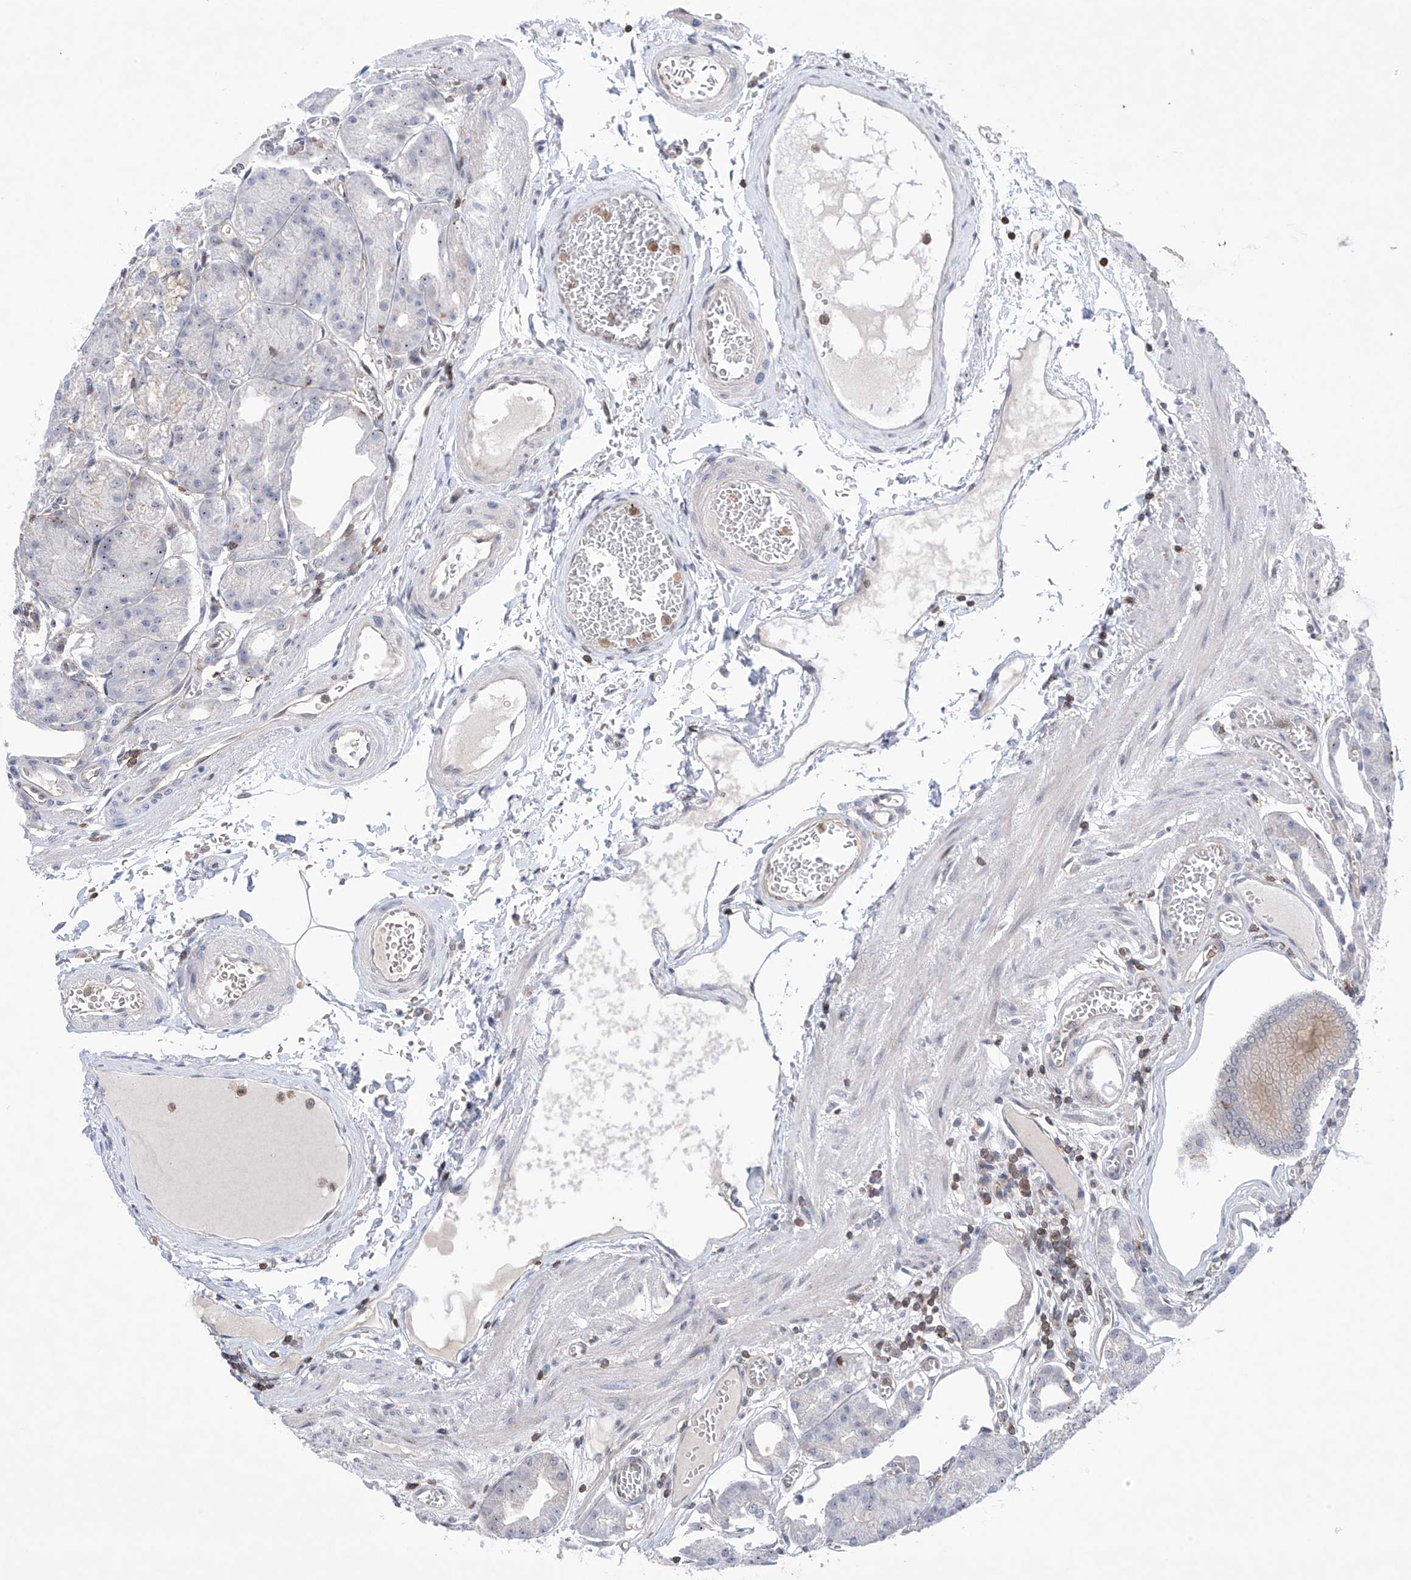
{"staining": {"intensity": "negative", "quantity": "none", "location": "none"}, "tissue": "stomach", "cell_type": "Glandular cells", "image_type": "normal", "snomed": [{"axis": "morphology", "description": "Normal tissue, NOS"}, {"axis": "topography", "description": "Stomach, lower"}], "caption": "High power microscopy histopathology image of an immunohistochemistry (IHC) histopathology image of unremarkable stomach, revealing no significant positivity in glandular cells.", "gene": "MSL3", "patient": {"sex": "male", "age": 71}}